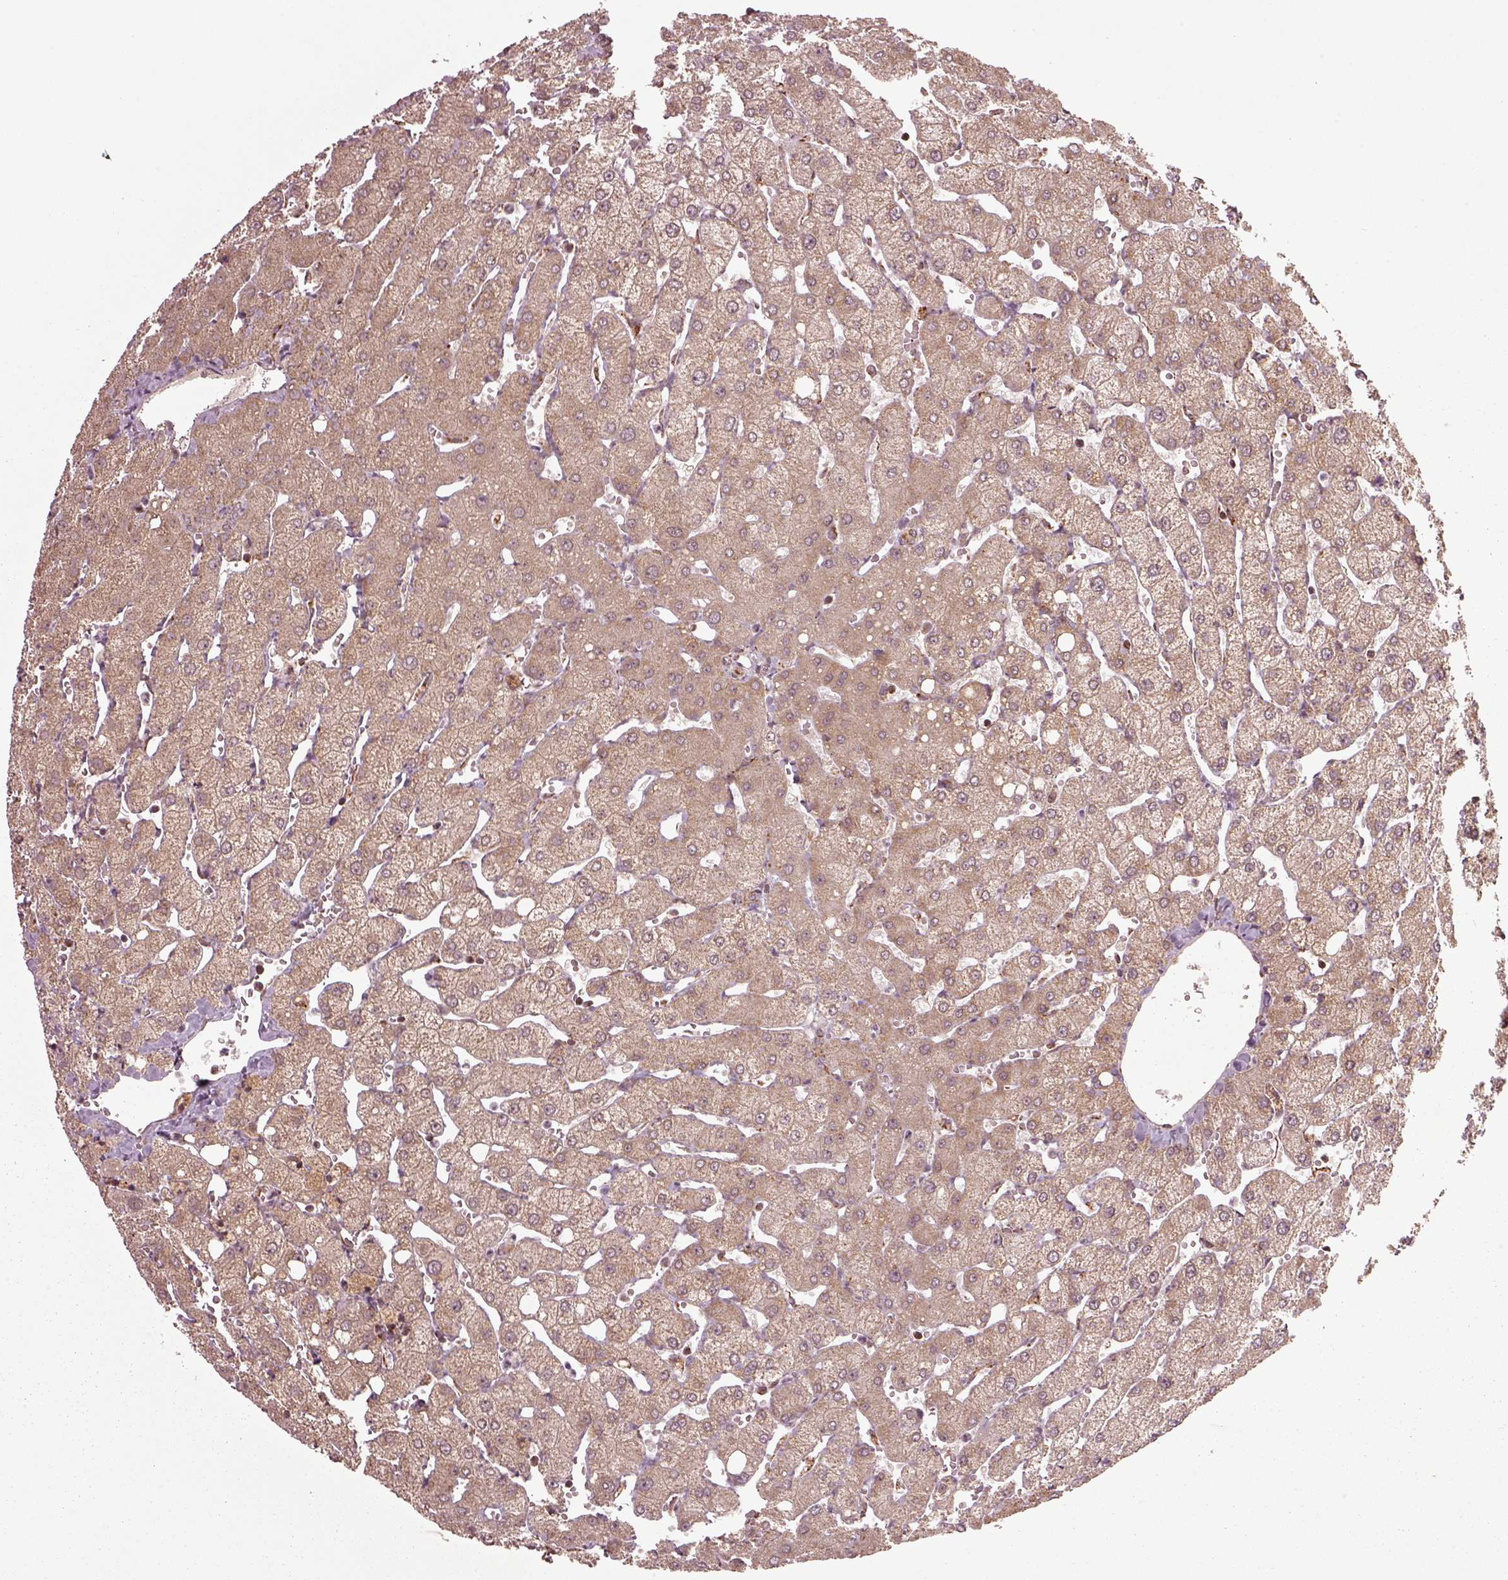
{"staining": {"intensity": "weak", "quantity": ">75%", "location": "cytoplasmic/membranous"}, "tissue": "liver", "cell_type": "Cholangiocytes", "image_type": "normal", "snomed": [{"axis": "morphology", "description": "Normal tissue, NOS"}, {"axis": "topography", "description": "Liver"}], "caption": "Immunohistochemistry histopathology image of benign liver stained for a protein (brown), which displays low levels of weak cytoplasmic/membranous expression in approximately >75% of cholangiocytes.", "gene": "SEL1L3", "patient": {"sex": "female", "age": 54}}